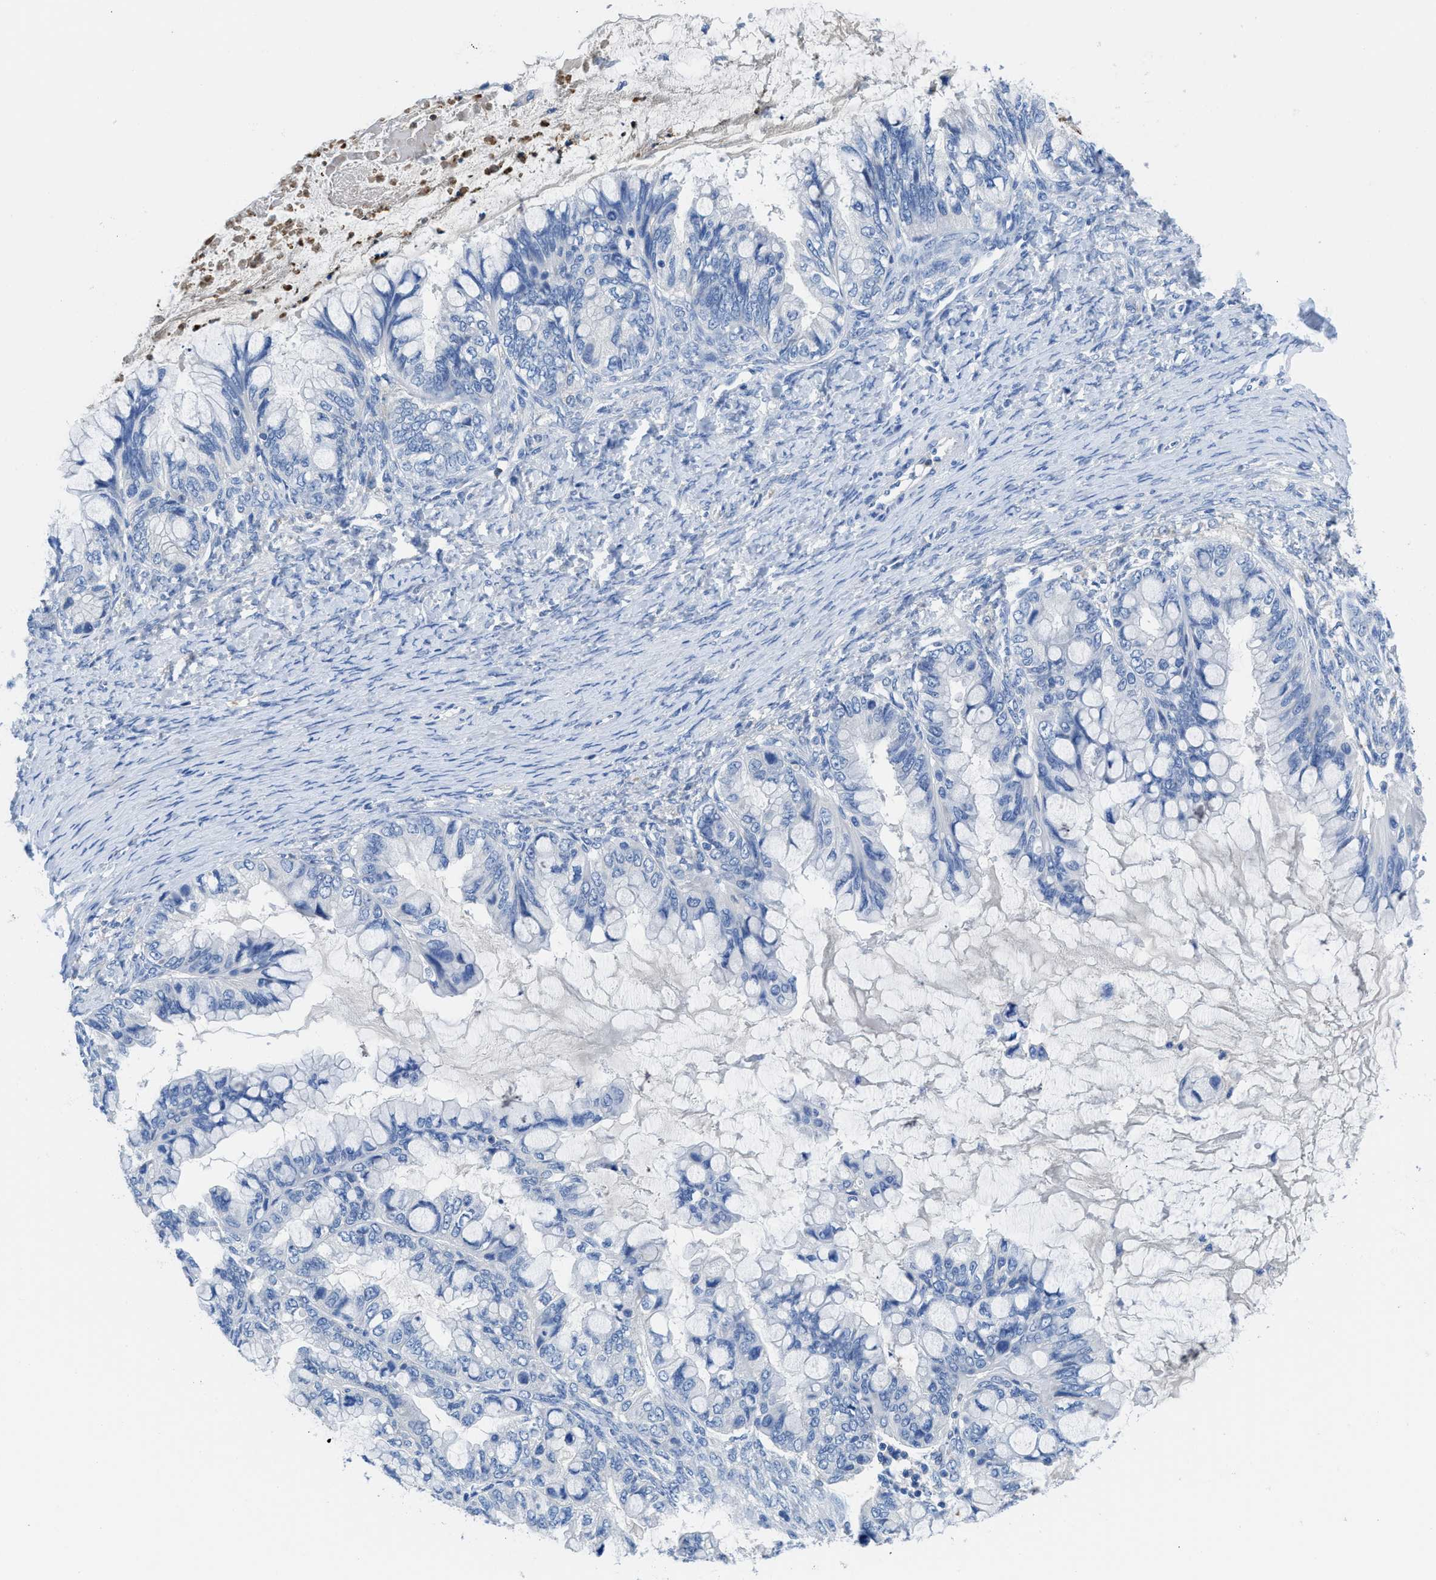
{"staining": {"intensity": "negative", "quantity": "none", "location": "none"}, "tissue": "ovarian cancer", "cell_type": "Tumor cells", "image_type": "cancer", "snomed": [{"axis": "morphology", "description": "Cystadenocarcinoma, mucinous, NOS"}, {"axis": "topography", "description": "Ovary"}], "caption": "A photomicrograph of ovarian cancer stained for a protein exhibits no brown staining in tumor cells.", "gene": "NEB", "patient": {"sex": "female", "age": 80}}